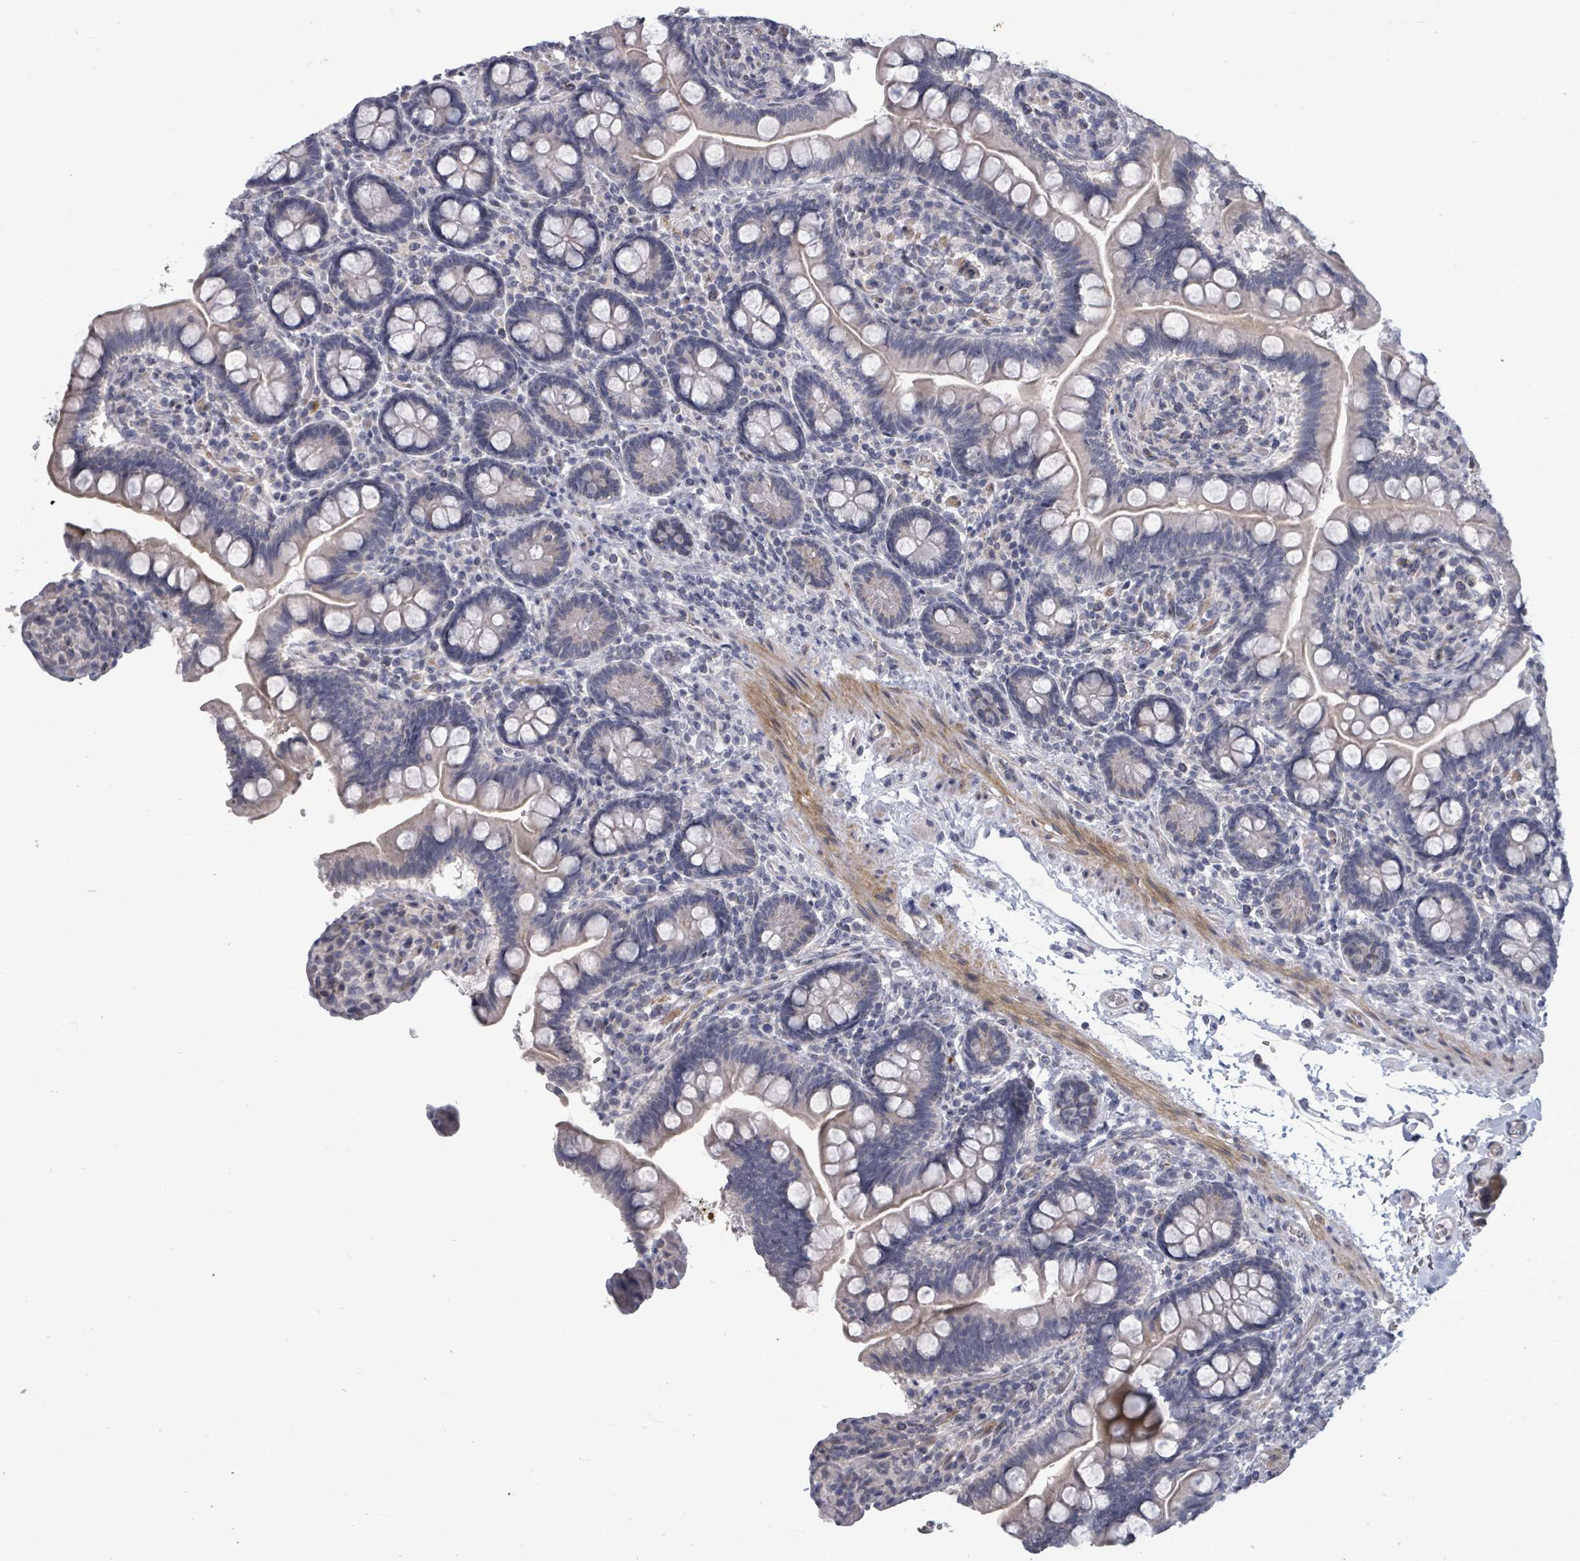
{"staining": {"intensity": "weak", "quantity": "<25%", "location": "cytoplasmic/membranous"}, "tissue": "small intestine", "cell_type": "Glandular cells", "image_type": "normal", "snomed": [{"axis": "morphology", "description": "Normal tissue, NOS"}, {"axis": "topography", "description": "Small intestine"}], "caption": "IHC photomicrograph of benign small intestine: human small intestine stained with DAB (3,3'-diaminobenzidine) demonstrates no significant protein expression in glandular cells.", "gene": "PTPN20", "patient": {"sex": "female", "age": 64}}